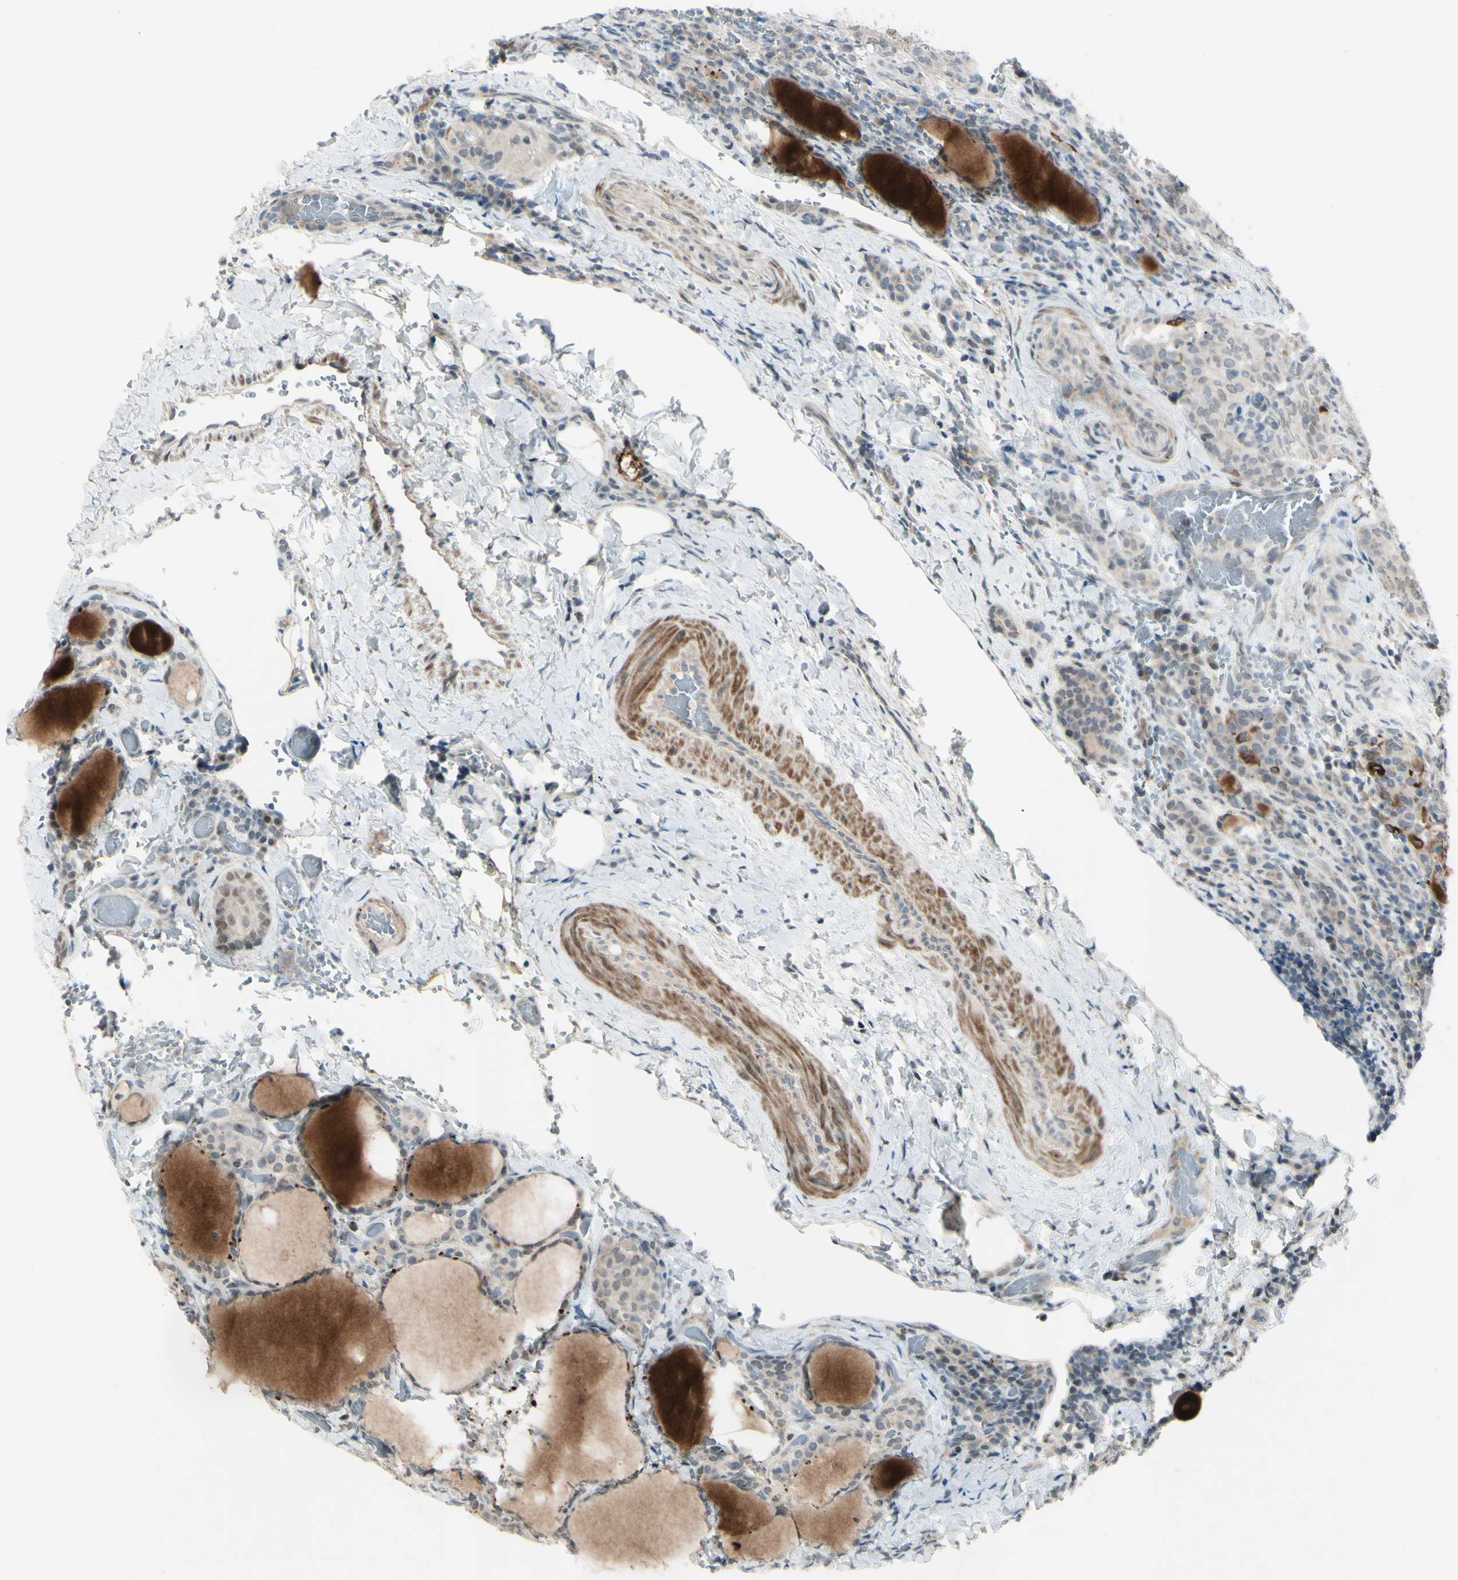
{"staining": {"intensity": "negative", "quantity": "none", "location": "none"}, "tissue": "thyroid cancer", "cell_type": "Tumor cells", "image_type": "cancer", "snomed": [{"axis": "morphology", "description": "Normal tissue, NOS"}, {"axis": "morphology", "description": "Papillary adenocarcinoma, NOS"}, {"axis": "topography", "description": "Thyroid gland"}], "caption": "Immunohistochemical staining of human thyroid cancer (papillary adenocarcinoma) demonstrates no significant positivity in tumor cells.", "gene": "FGFR2", "patient": {"sex": "female", "age": 30}}